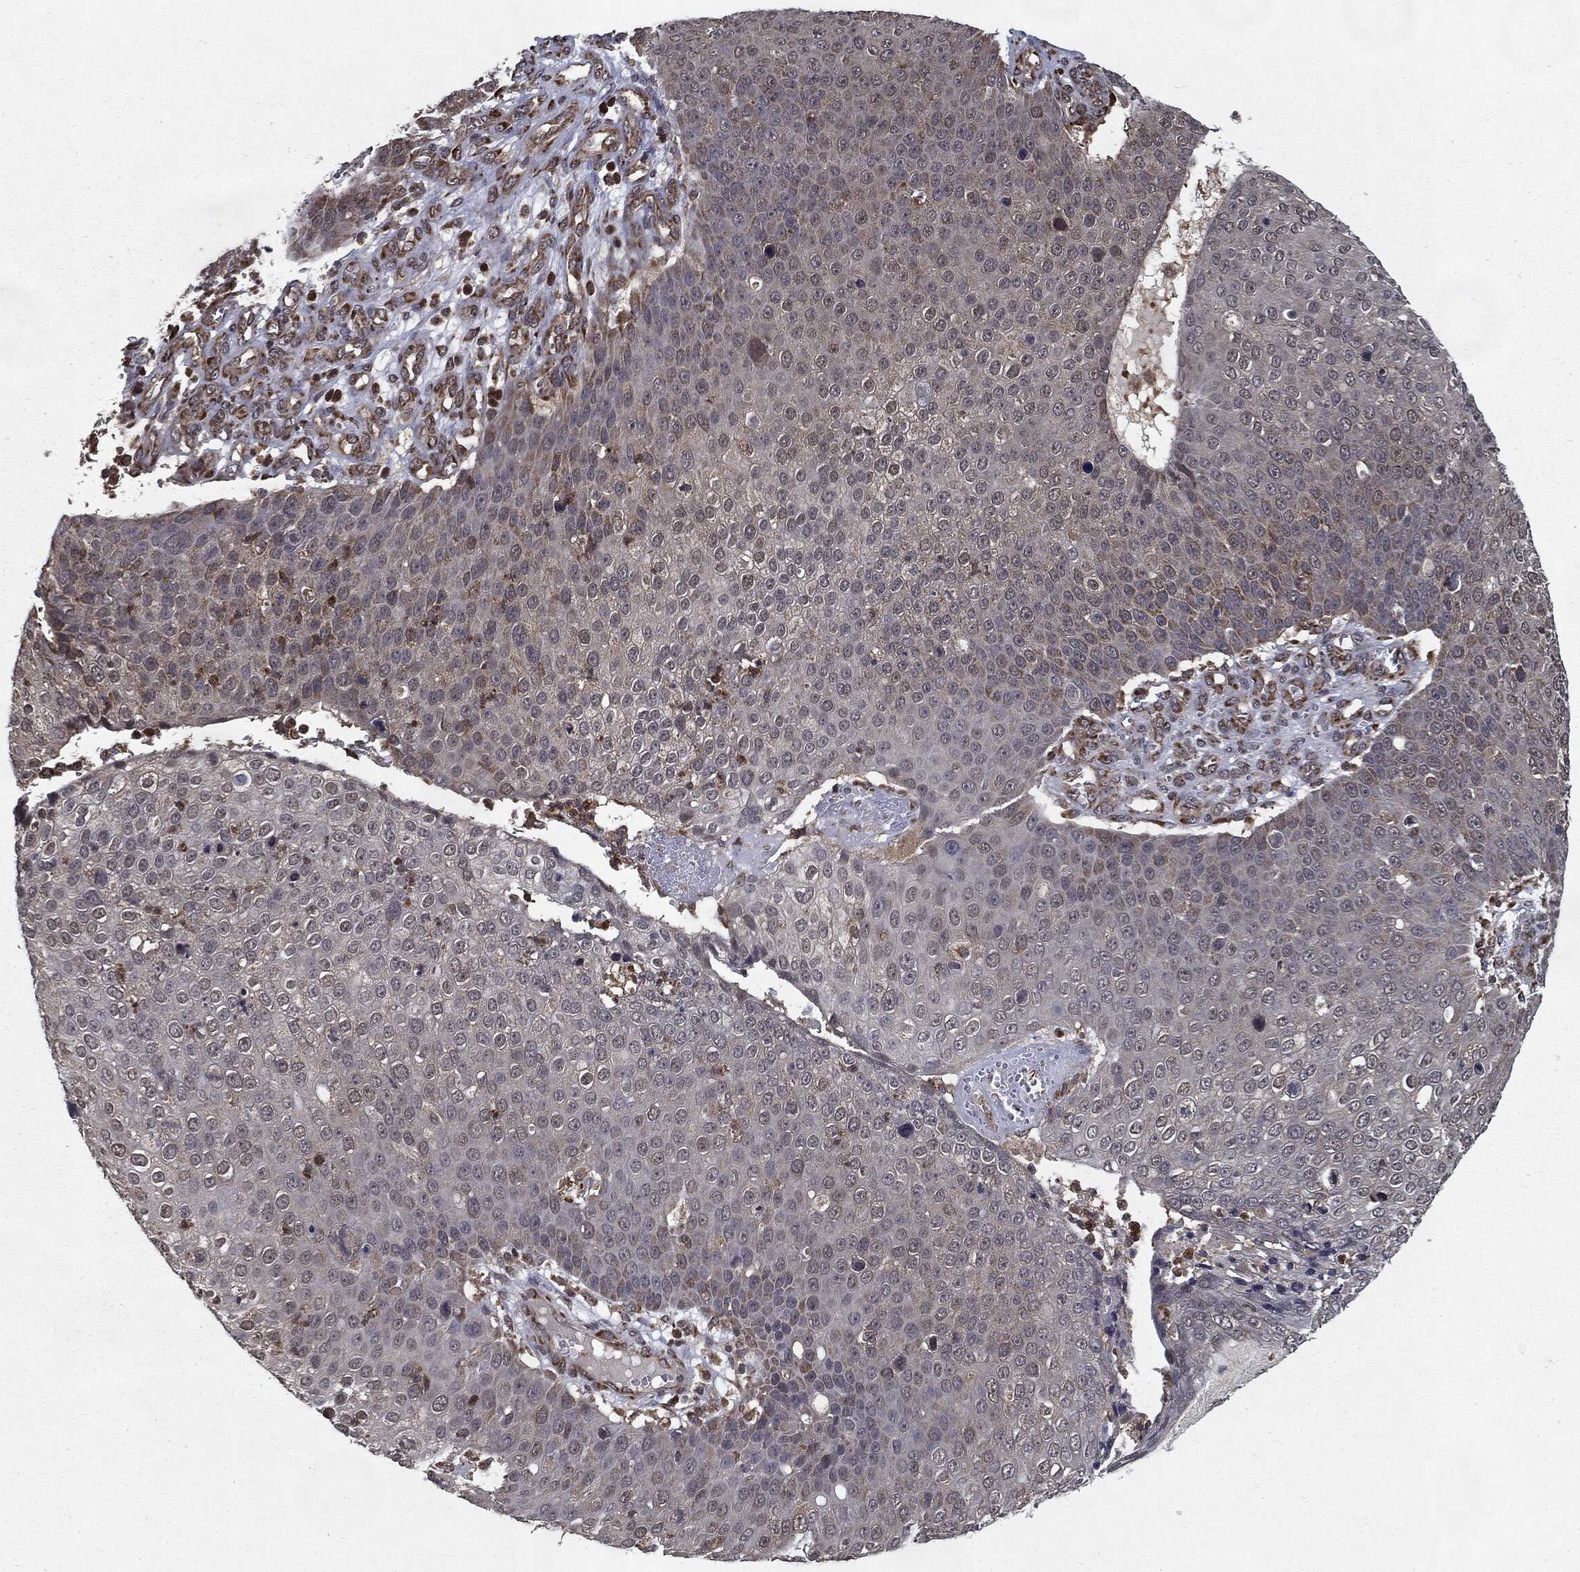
{"staining": {"intensity": "negative", "quantity": "none", "location": "none"}, "tissue": "skin cancer", "cell_type": "Tumor cells", "image_type": "cancer", "snomed": [{"axis": "morphology", "description": "Squamous cell carcinoma, NOS"}, {"axis": "topography", "description": "Skin"}], "caption": "Tumor cells are negative for protein expression in human skin squamous cell carcinoma.", "gene": "HDAC5", "patient": {"sex": "male", "age": 71}}